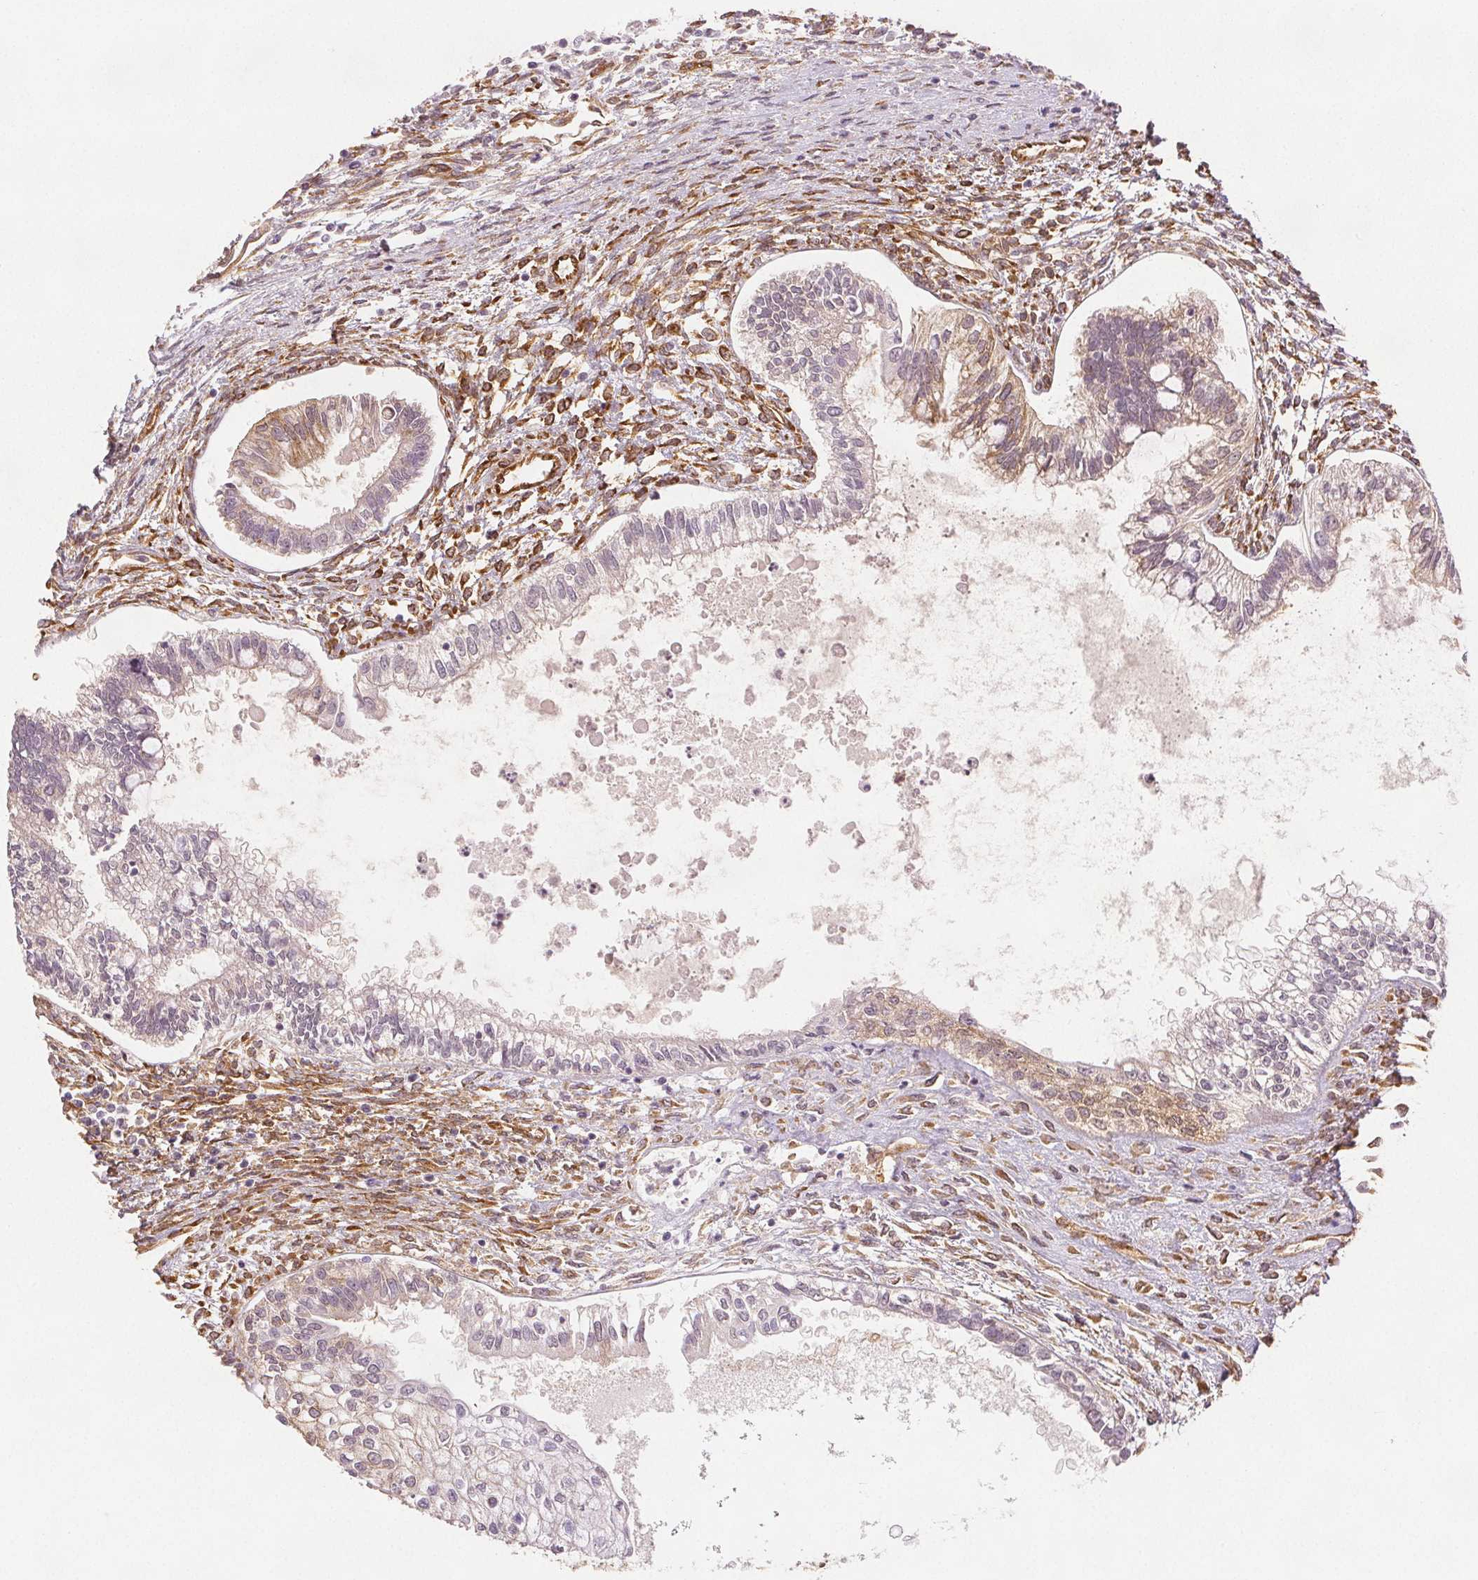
{"staining": {"intensity": "moderate", "quantity": "<25%", "location": "cytoplasmic/membranous"}, "tissue": "testis cancer", "cell_type": "Tumor cells", "image_type": "cancer", "snomed": [{"axis": "morphology", "description": "Carcinoma, Embryonal, NOS"}, {"axis": "topography", "description": "Testis"}], "caption": "This is a photomicrograph of immunohistochemistry (IHC) staining of testis cancer, which shows moderate positivity in the cytoplasmic/membranous of tumor cells.", "gene": "DIAPH2", "patient": {"sex": "male", "age": 37}}